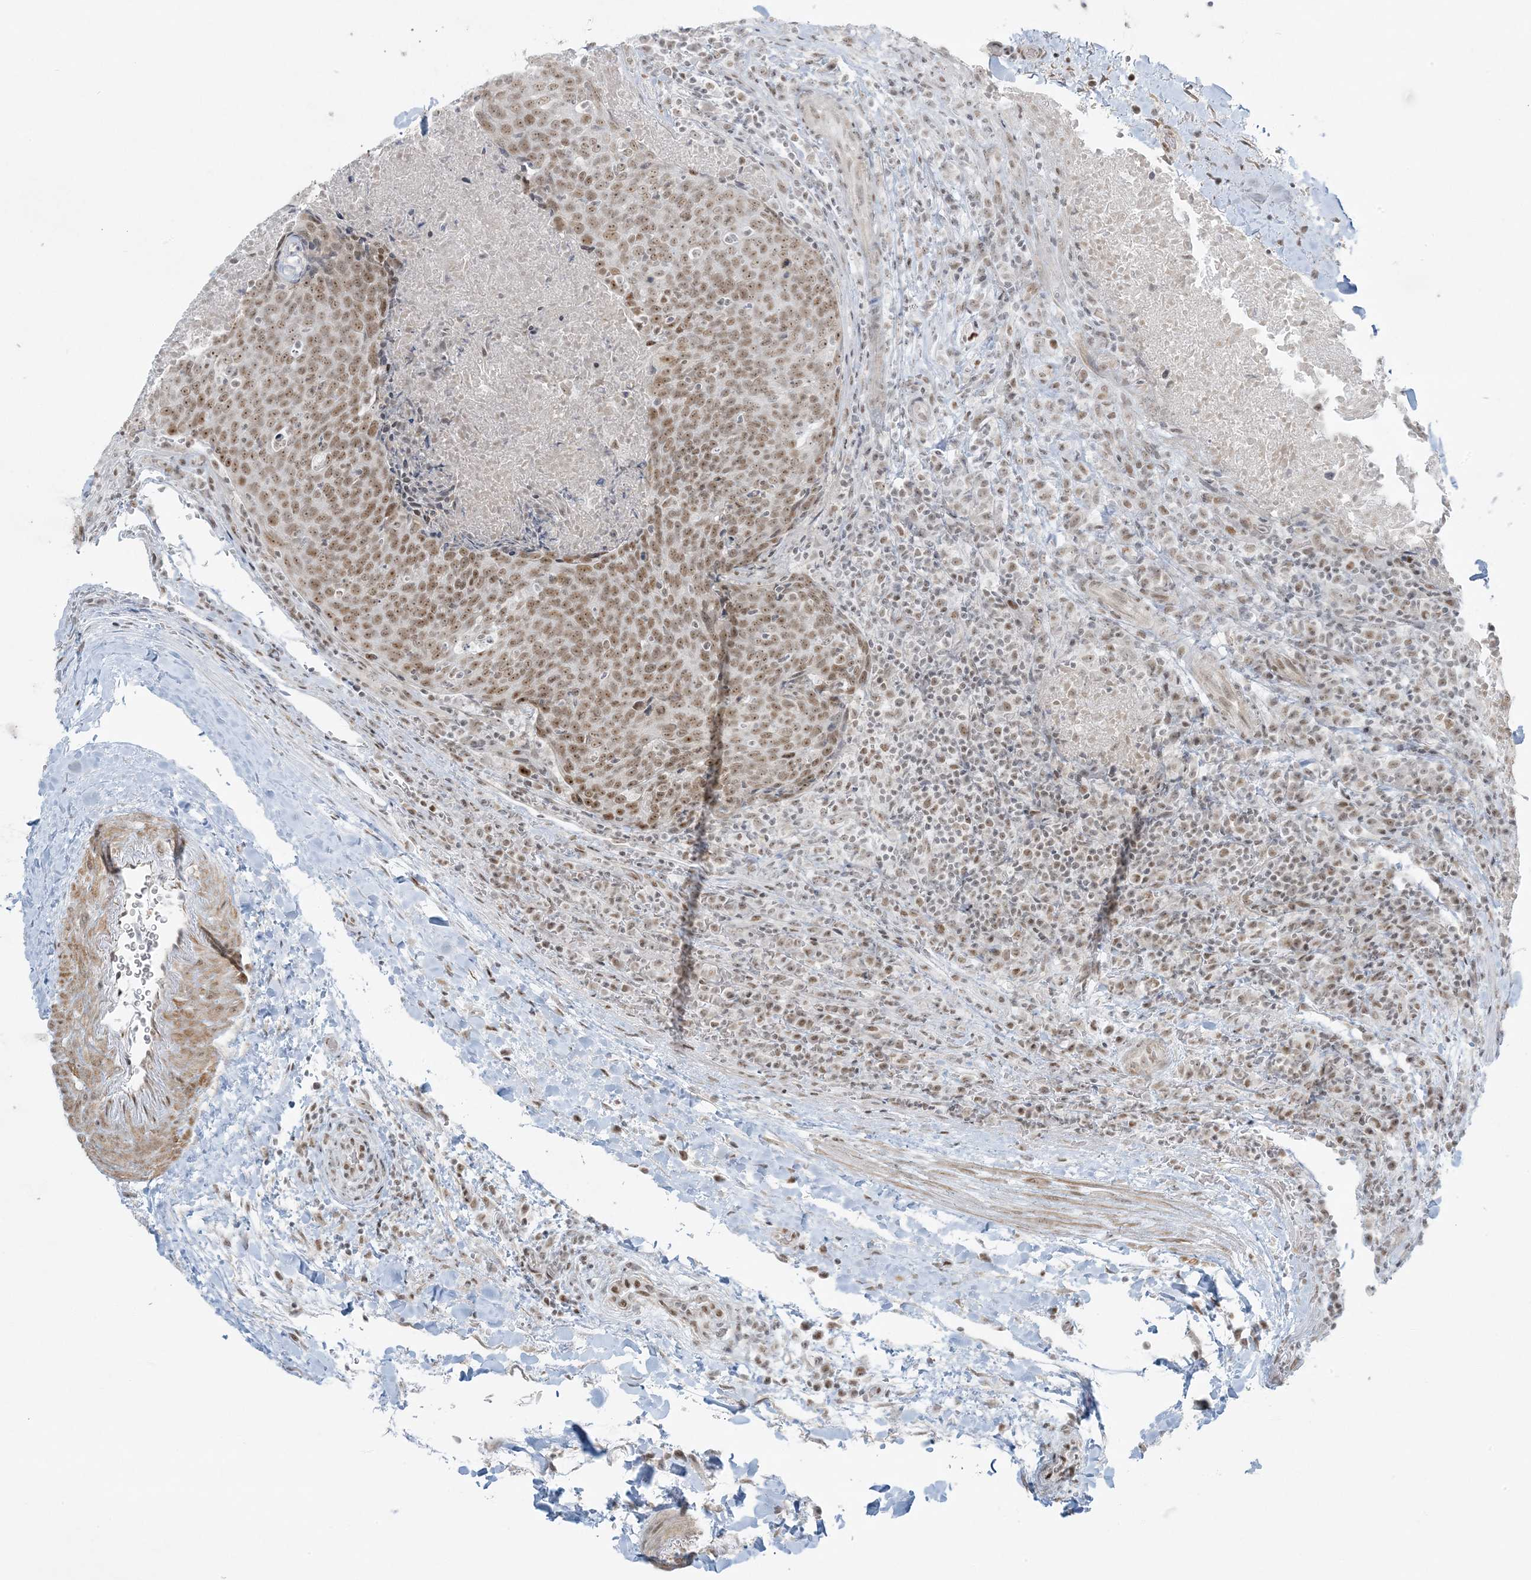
{"staining": {"intensity": "moderate", "quantity": ">75%", "location": "nuclear"}, "tissue": "head and neck cancer", "cell_type": "Tumor cells", "image_type": "cancer", "snomed": [{"axis": "morphology", "description": "Squamous cell carcinoma, NOS"}, {"axis": "morphology", "description": "Squamous cell carcinoma, metastatic, NOS"}, {"axis": "topography", "description": "Lymph node"}, {"axis": "topography", "description": "Head-Neck"}], "caption": "IHC (DAB) staining of human head and neck cancer reveals moderate nuclear protein staining in approximately >75% of tumor cells. (IHC, brightfield microscopy, high magnification).", "gene": "ZNF787", "patient": {"sex": "male", "age": 62}}